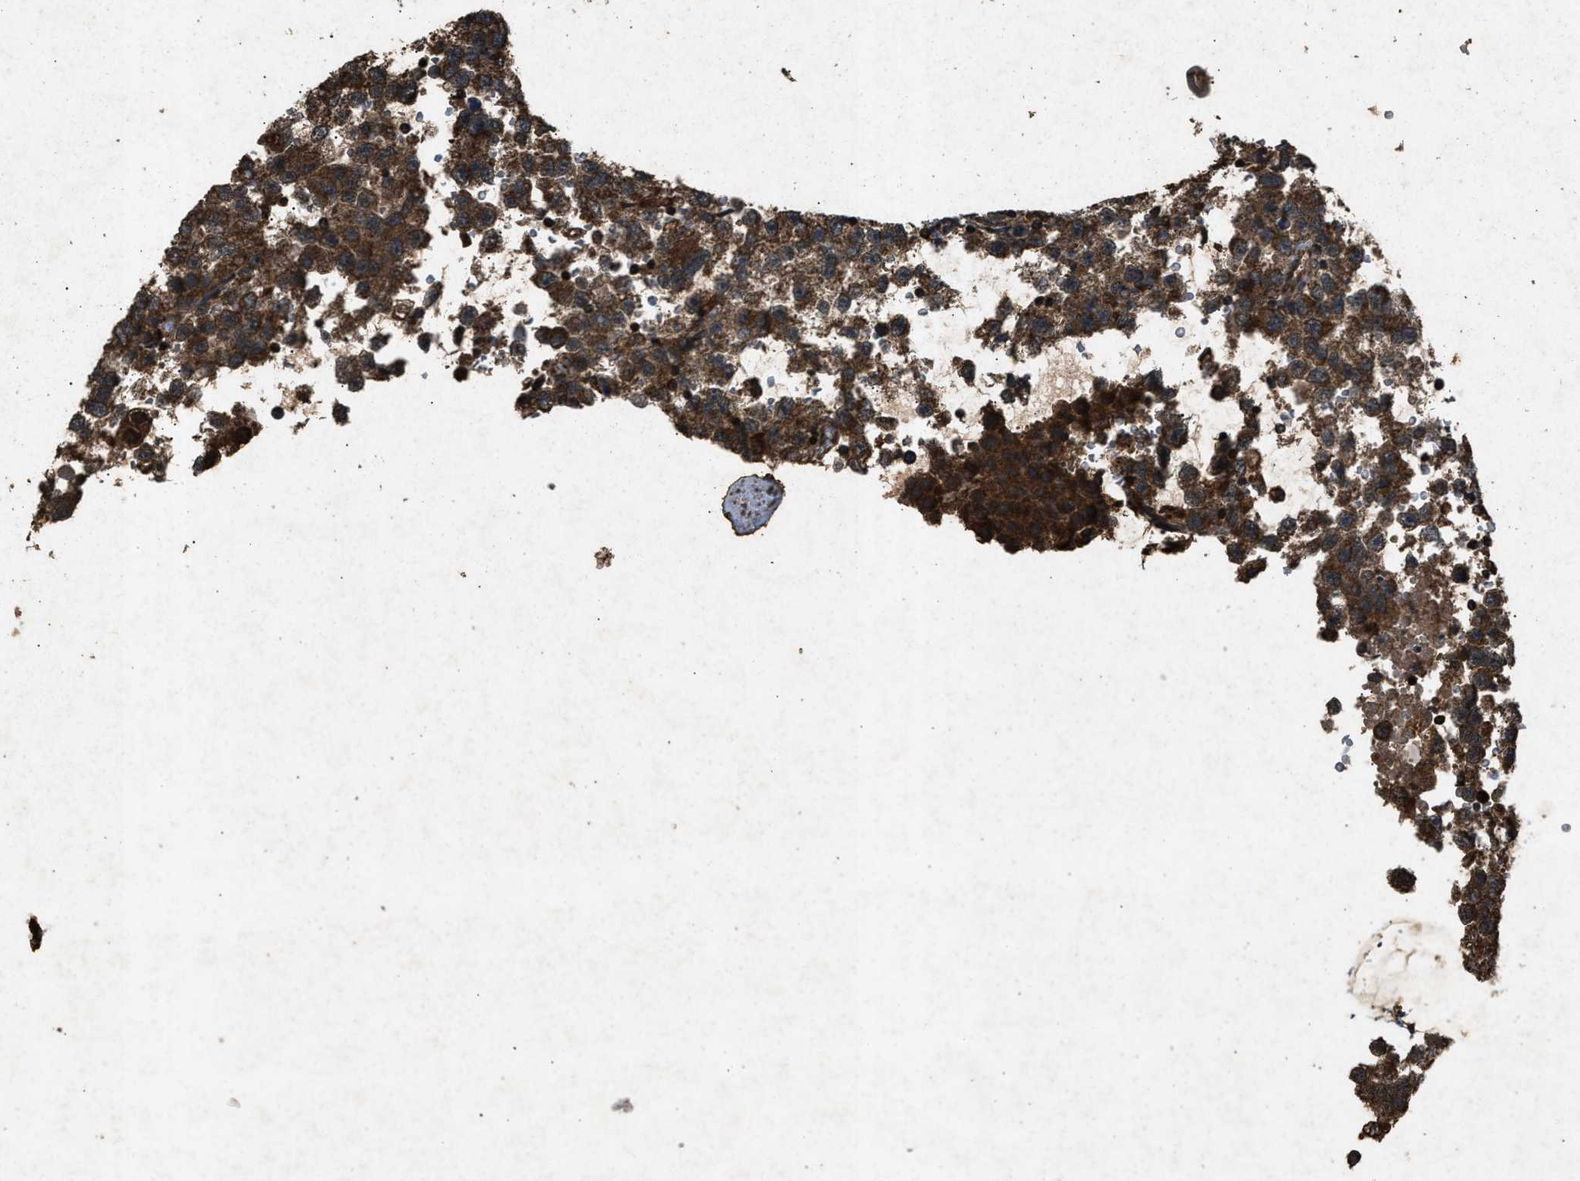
{"staining": {"intensity": "strong", "quantity": ">75%", "location": "cytoplasmic/membranous"}, "tissue": "testis cancer", "cell_type": "Tumor cells", "image_type": "cancer", "snomed": [{"axis": "morphology", "description": "Seminoma, NOS"}, {"axis": "topography", "description": "Testis"}], "caption": "About >75% of tumor cells in testis cancer (seminoma) demonstrate strong cytoplasmic/membranous protein positivity as visualized by brown immunohistochemical staining.", "gene": "OAS1", "patient": {"sex": "male", "age": 33}}